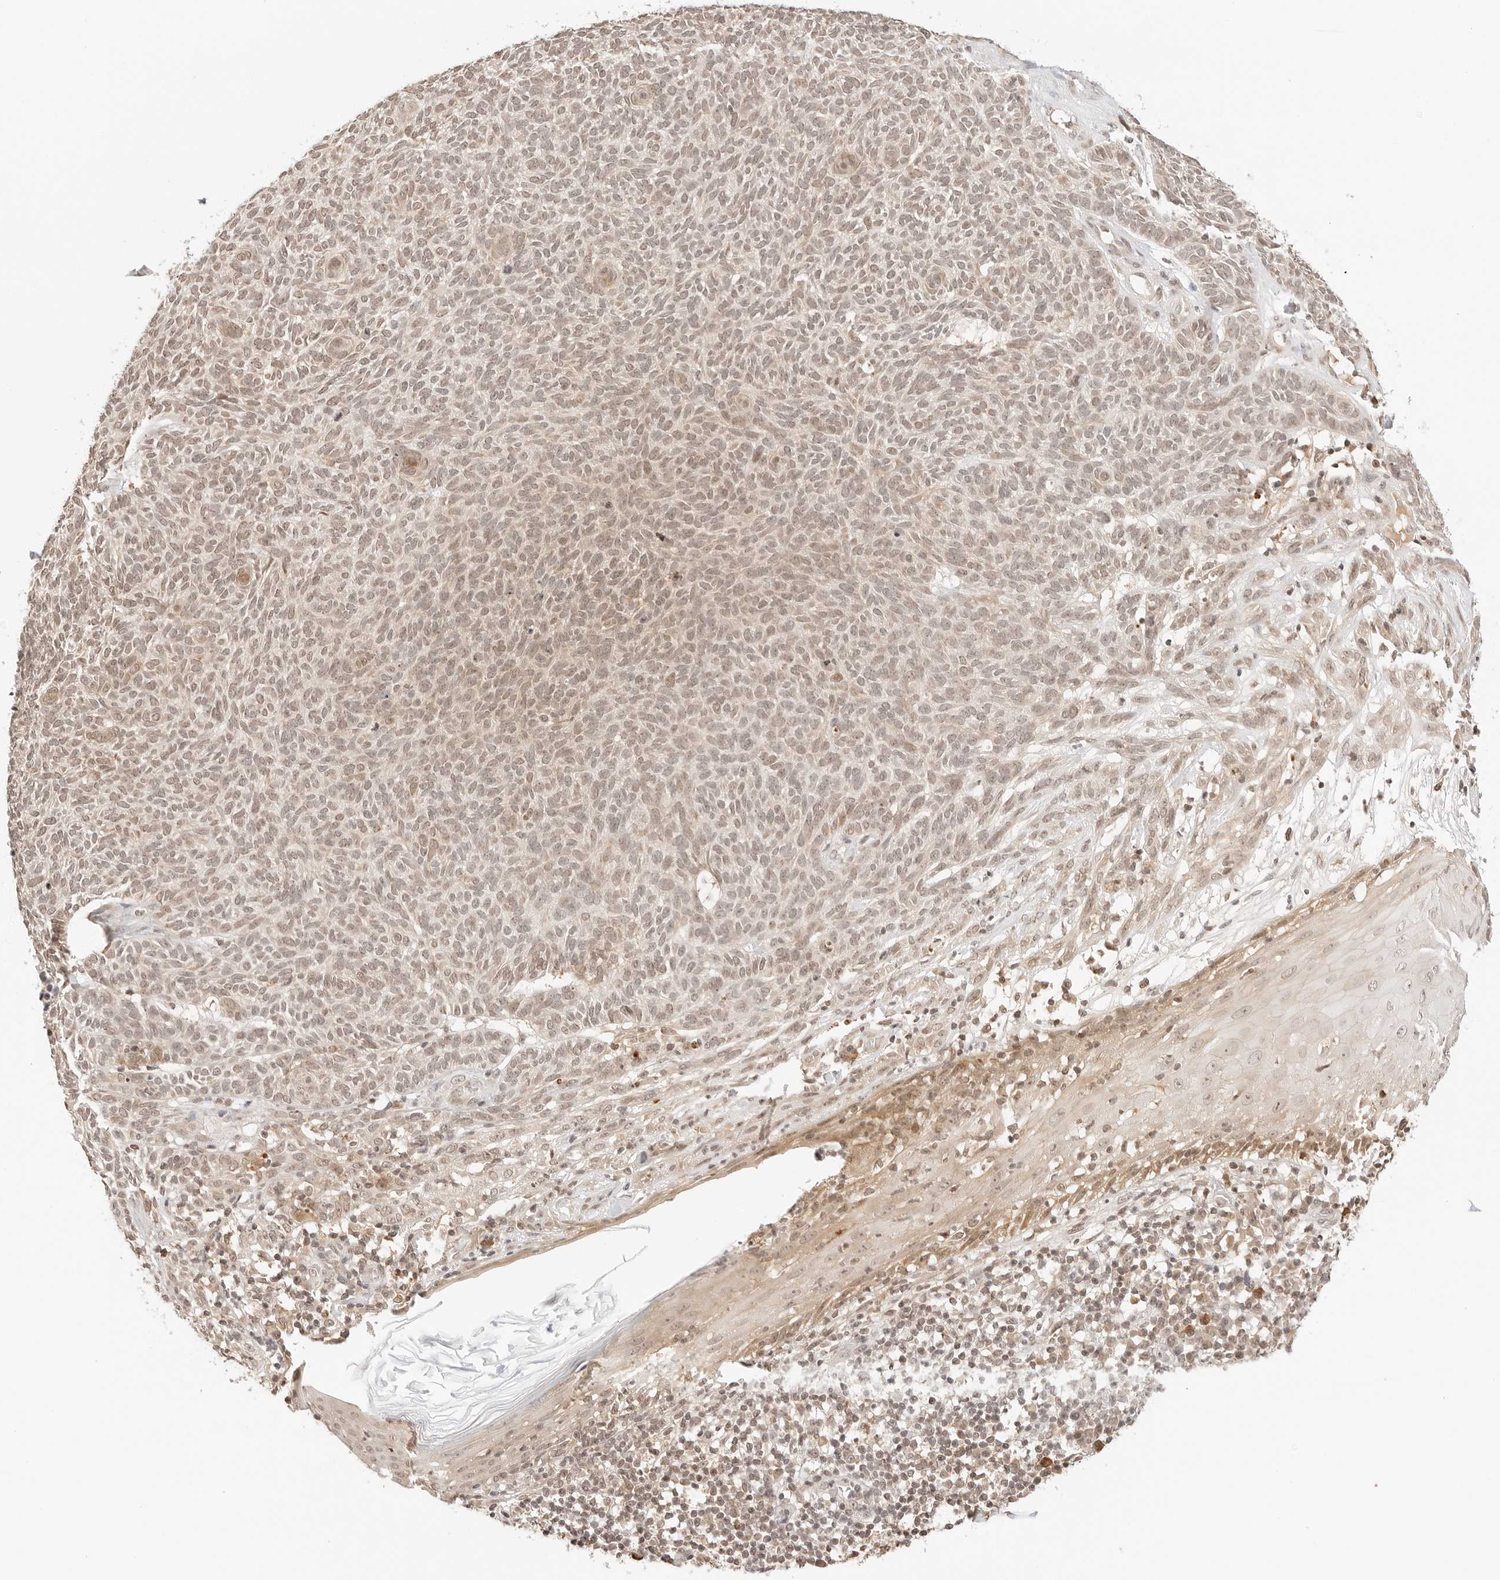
{"staining": {"intensity": "weak", "quantity": ">75%", "location": "cytoplasmic/membranous,nuclear"}, "tissue": "skin cancer", "cell_type": "Tumor cells", "image_type": "cancer", "snomed": [{"axis": "morphology", "description": "Squamous cell carcinoma, NOS"}, {"axis": "topography", "description": "Skin"}], "caption": "The histopathology image displays immunohistochemical staining of squamous cell carcinoma (skin). There is weak cytoplasmic/membranous and nuclear positivity is appreciated in about >75% of tumor cells. (Brightfield microscopy of DAB IHC at high magnification).", "gene": "SEPTIN4", "patient": {"sex": "female", "age": 90}}